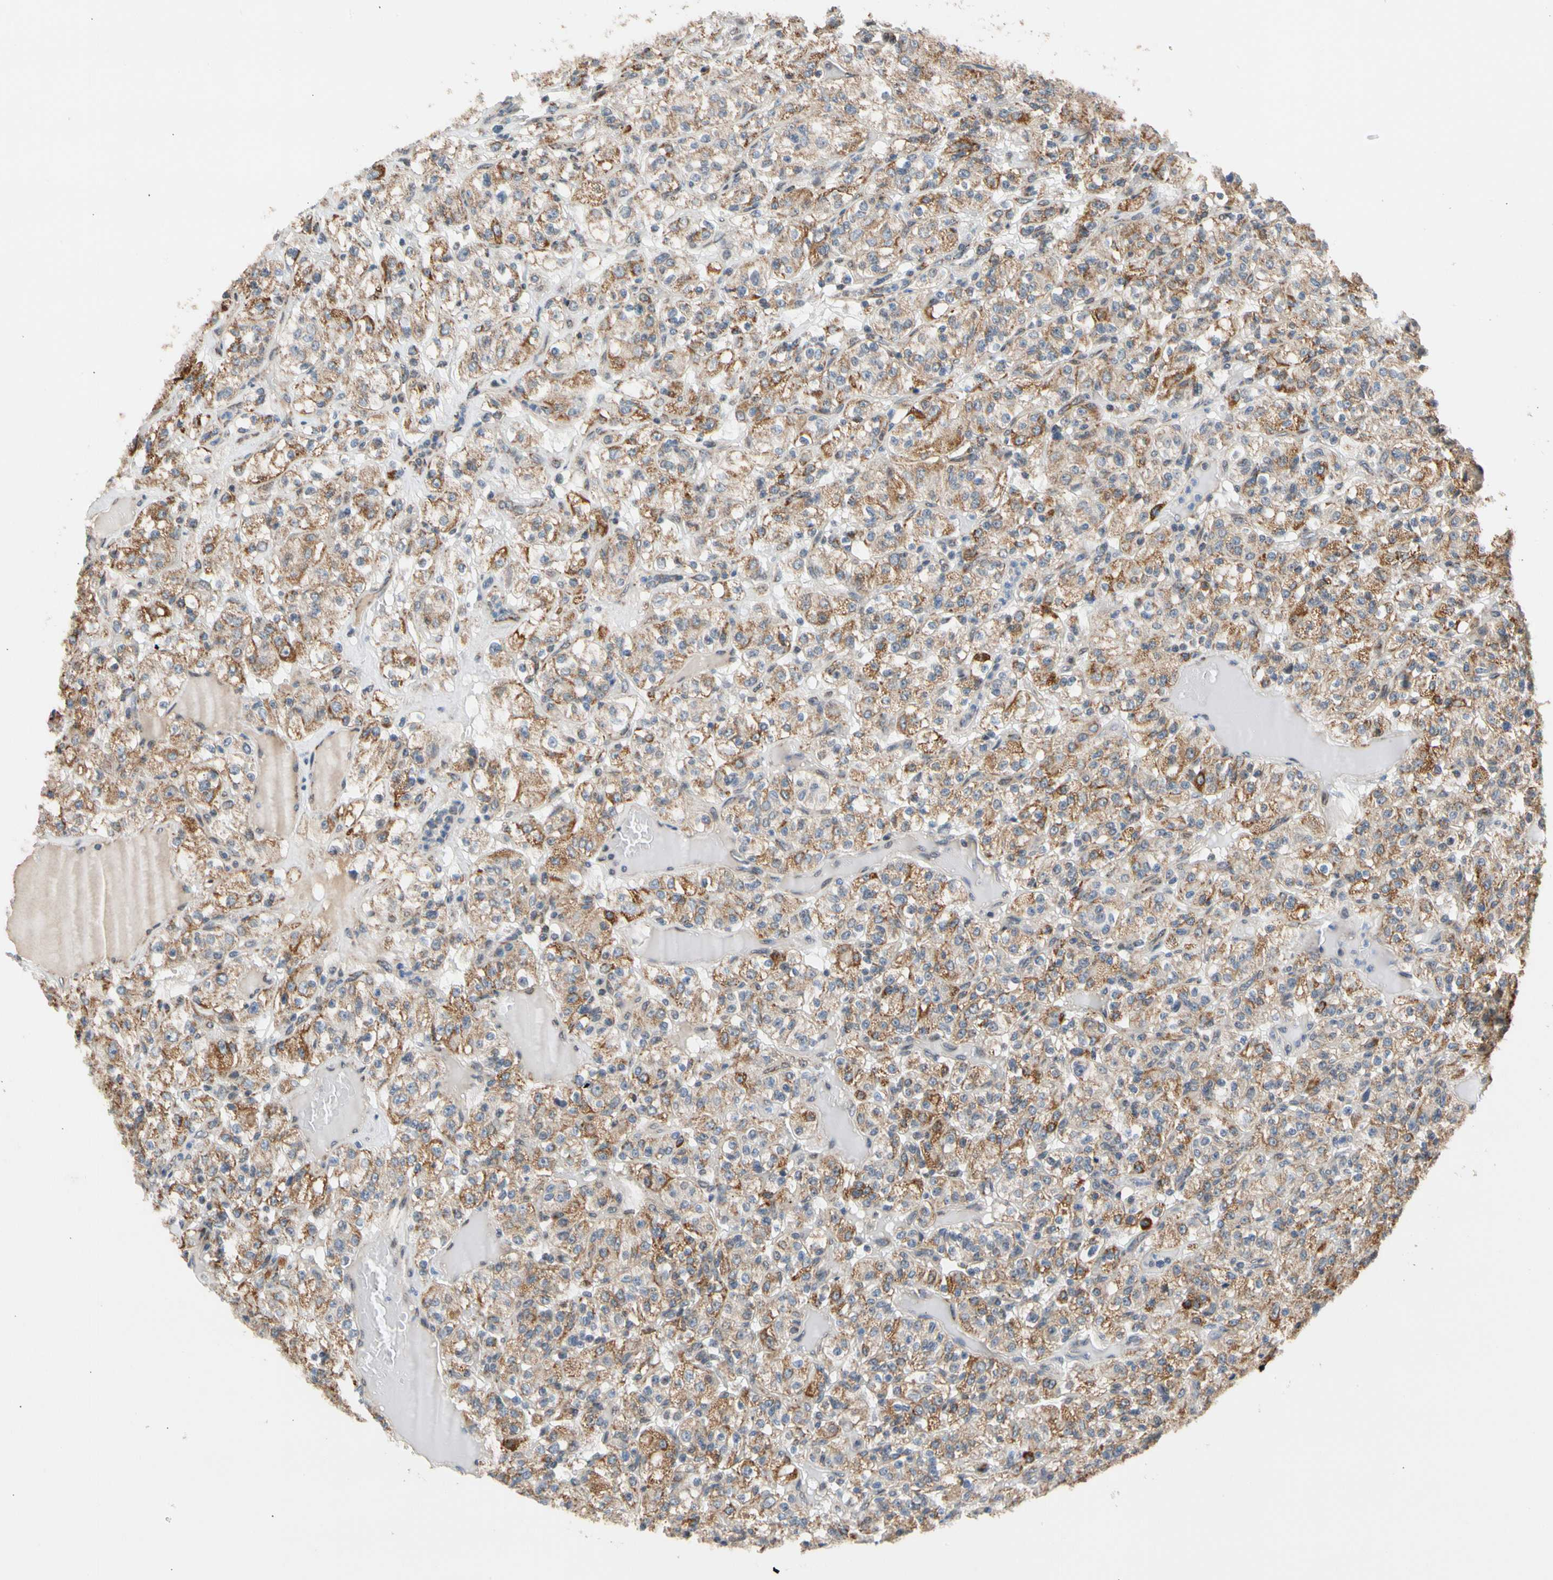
{"staining": {"intensity": "moderate", "quantity": ">75%", "location": "cytoplasmic/membranous"}, "tissue": "renal cancer", "cell_type": "Tumor cells", "image_type": "cancer", "snomed": [{"axis": "morphology", "description": "Normal tissue, NOS"}, {"axis": "morphology", "description": "Adenocarcinoma, NOS"}, {"axis": "topography", "description": "Kidney"}], "caption": "Immunohistochemistry image of renal cancer (adenocarcinoma) stained for a protein (brown), which displays medium levels of moderate cytoplasmic/membranous positivity in approximately >75% of tumor cells.", "gene": "KHDC4", "patient": {"sex": "female", "age": 72}}